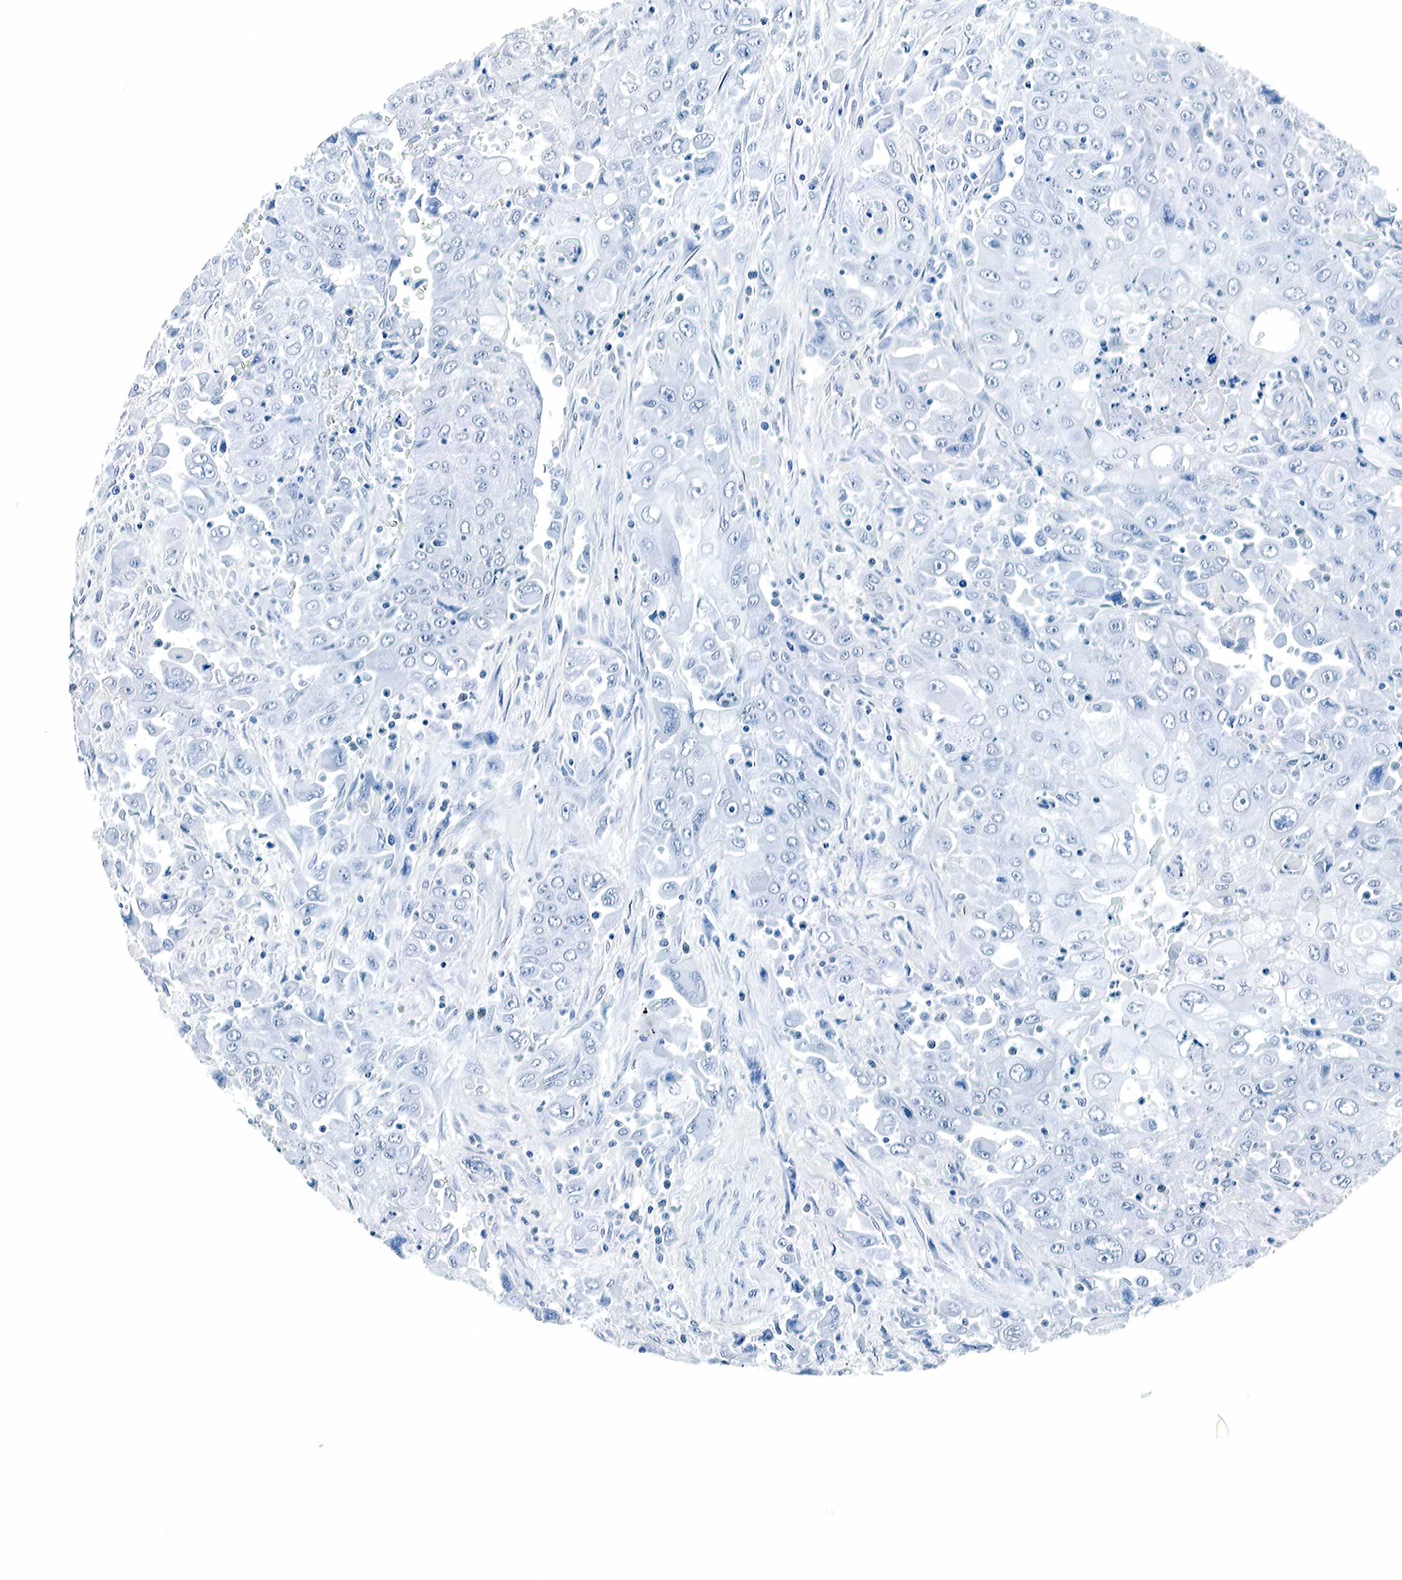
{"staining": {"intensity": "negative", "quantity": "none", "location": "none"}, "tissue": "pancreatic cancer", "cell_type": "Tumor cells", "image_type": "cancer", "snomed": [{"axis": "morphology", "description": "Adenocarcinoma, NOS"}, {"axis": "topography", "description": "Pancreas"}], "caption": "A photomicrograph of human pancreatic cancer (adenocarcinoma) is negative for staining in tumor cells.", "gene": "GAST", "patient": {"sex": "female", "age": 66}}